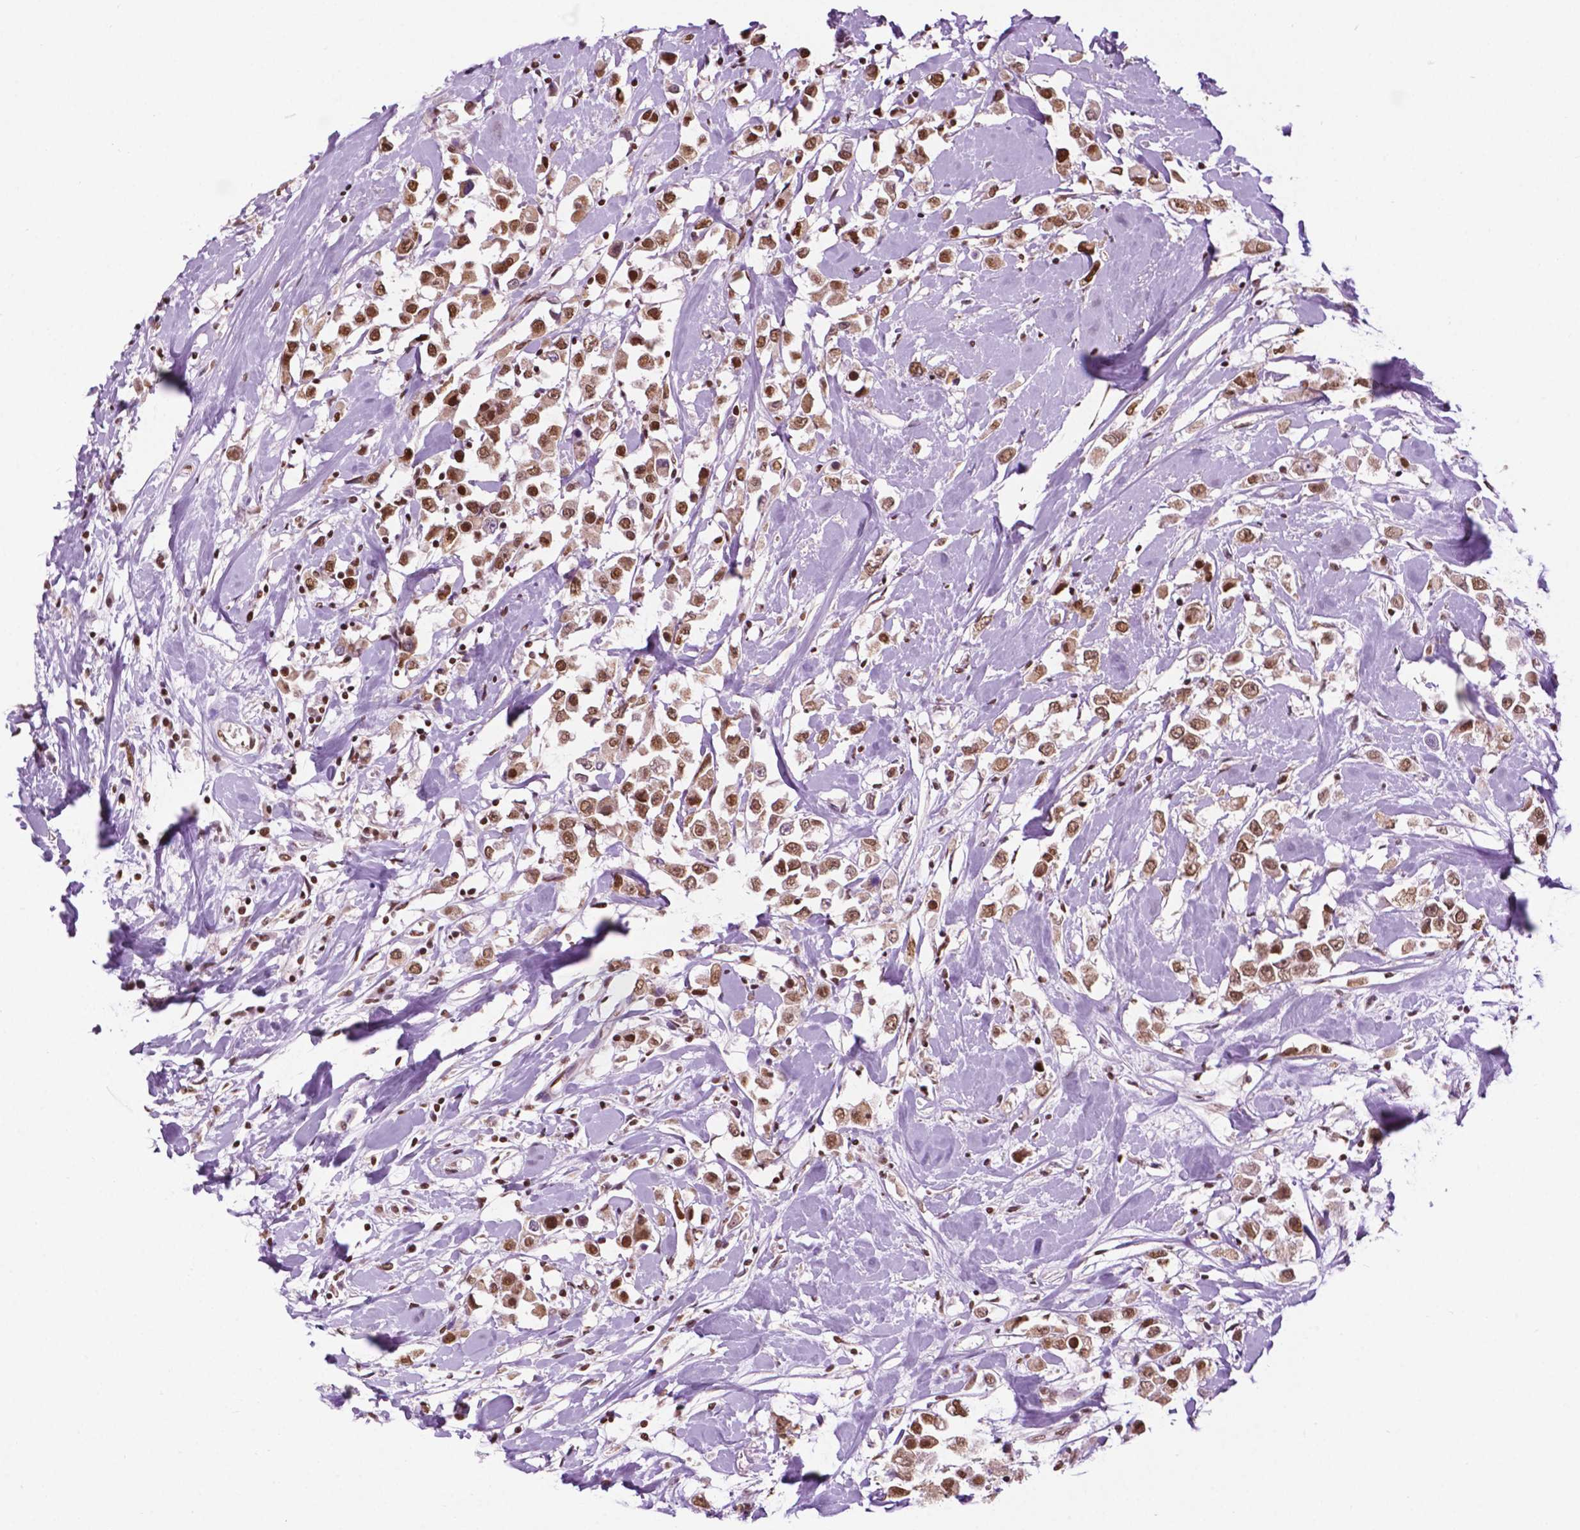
{"staining": {"intensity": "moderate", "quantity": ">75%", "location": "cytoplasmic/membranous,nuclear"}, "tissue": "breast cancer", "cell_type": "Tumor cells", "image_type": "cancer", "snomed": [{"axis": "morphology", "description": "Duct carcinoma"}, {"axis": "topography", "description": "Breast"}], "caption": "Breast infiltrating ductal carcinoma tissue shows moderate cytoplasmic/membranous and nuclear positivity in approximately >75% of tumor cells", "gene": "COL23A1", "patient": {"sex": "female", "age": 61}}